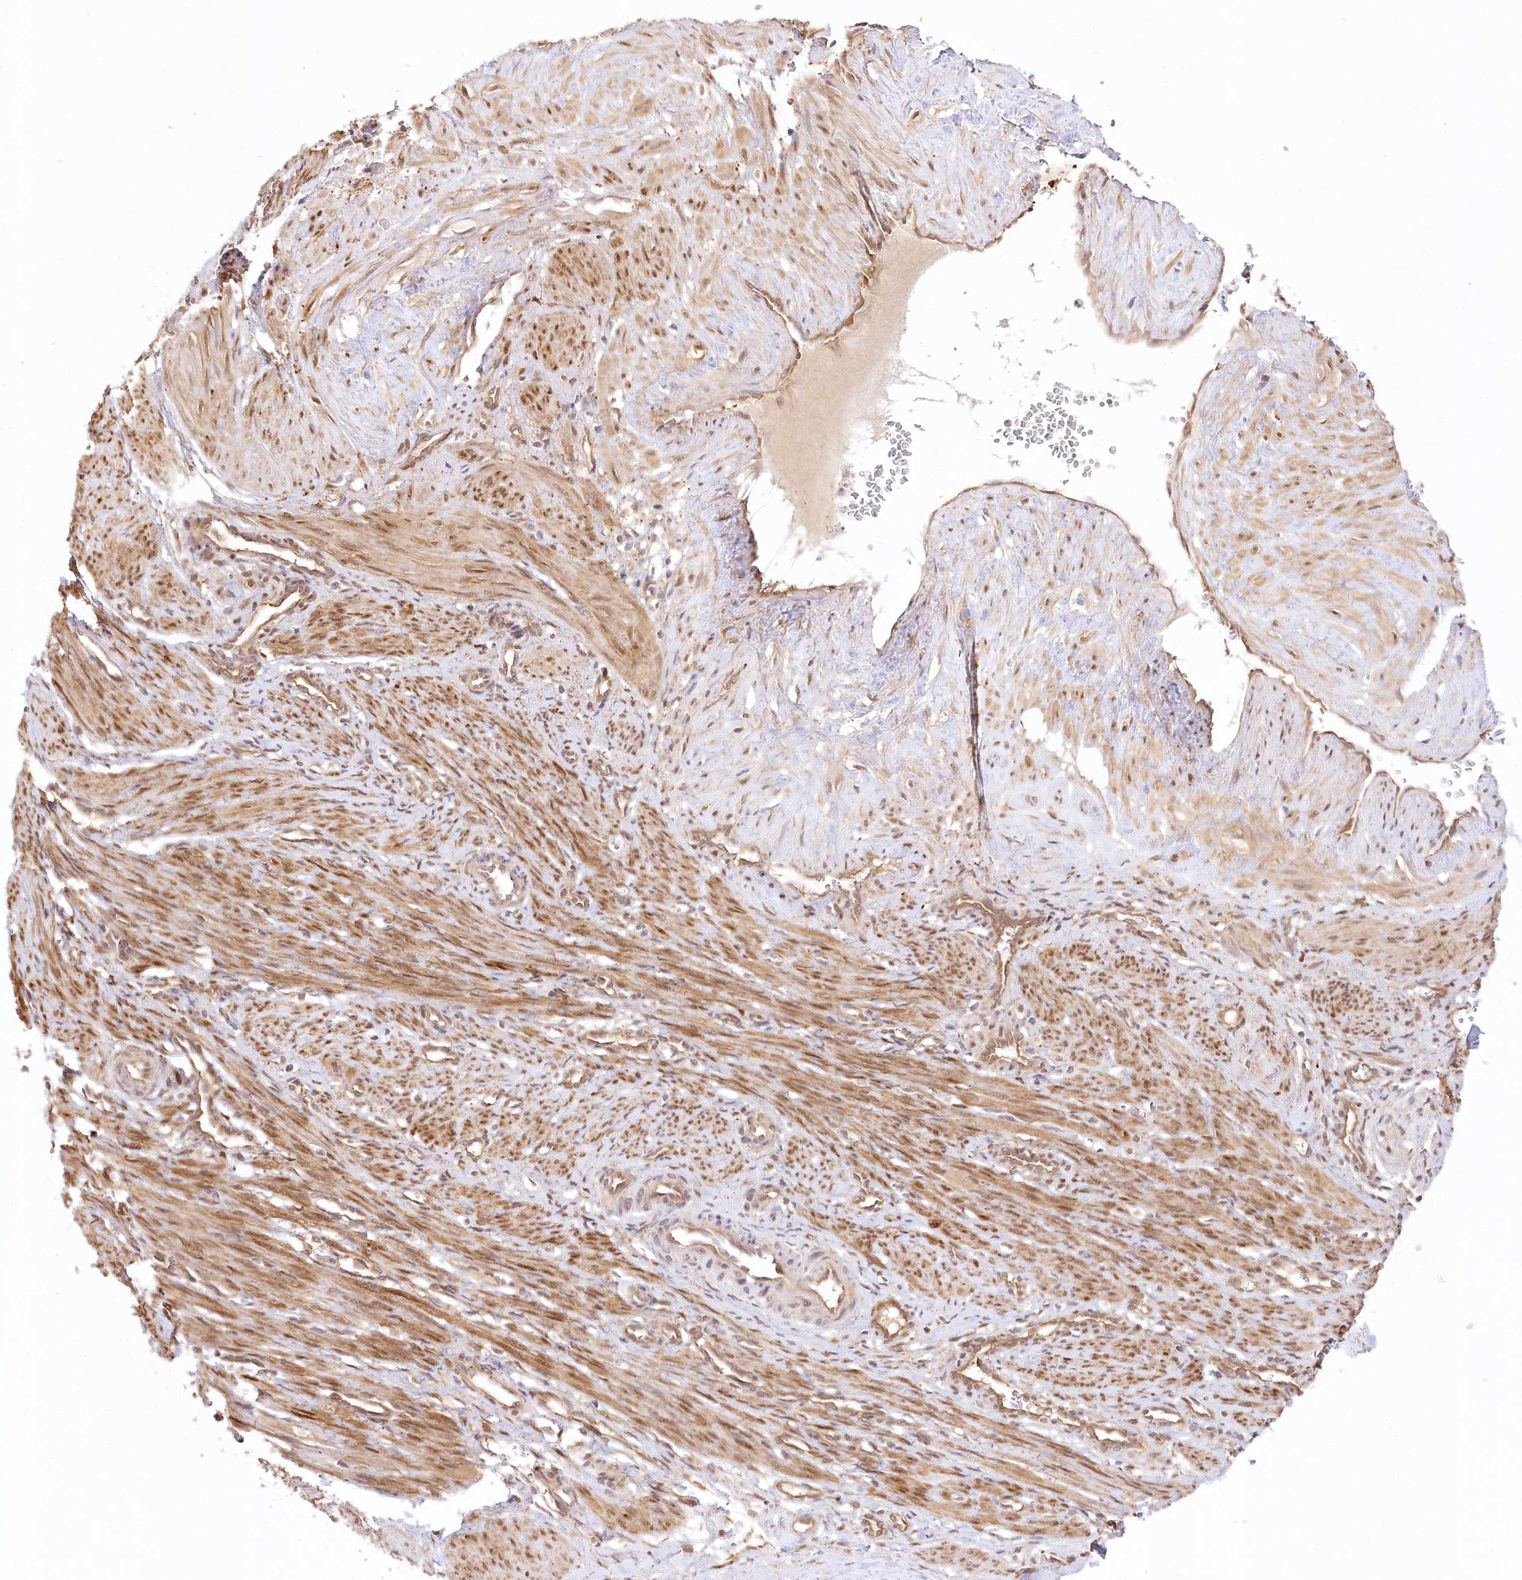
{"staining": {"intensity": "moderate", "quantity": ">75%", "location": "cytoplasmic/membranous"}, "tissue": "smooth muscle", "cell_type": "Smooth muscle cells", "image_type": "normal", "snomed": [{"axis": "morphology", "description": "Normal tissue, NOS"}, {"axis": "topography", "description": "Endometrium"}], "caption": "Smooth muscle cells reveal medium levels of moderate cytoplasmic/membranous staining in about >75% of cells in unremarkable smooth muscle.", "gene": "INPP4B", "patient": {"sex": "female", "age": 33}}